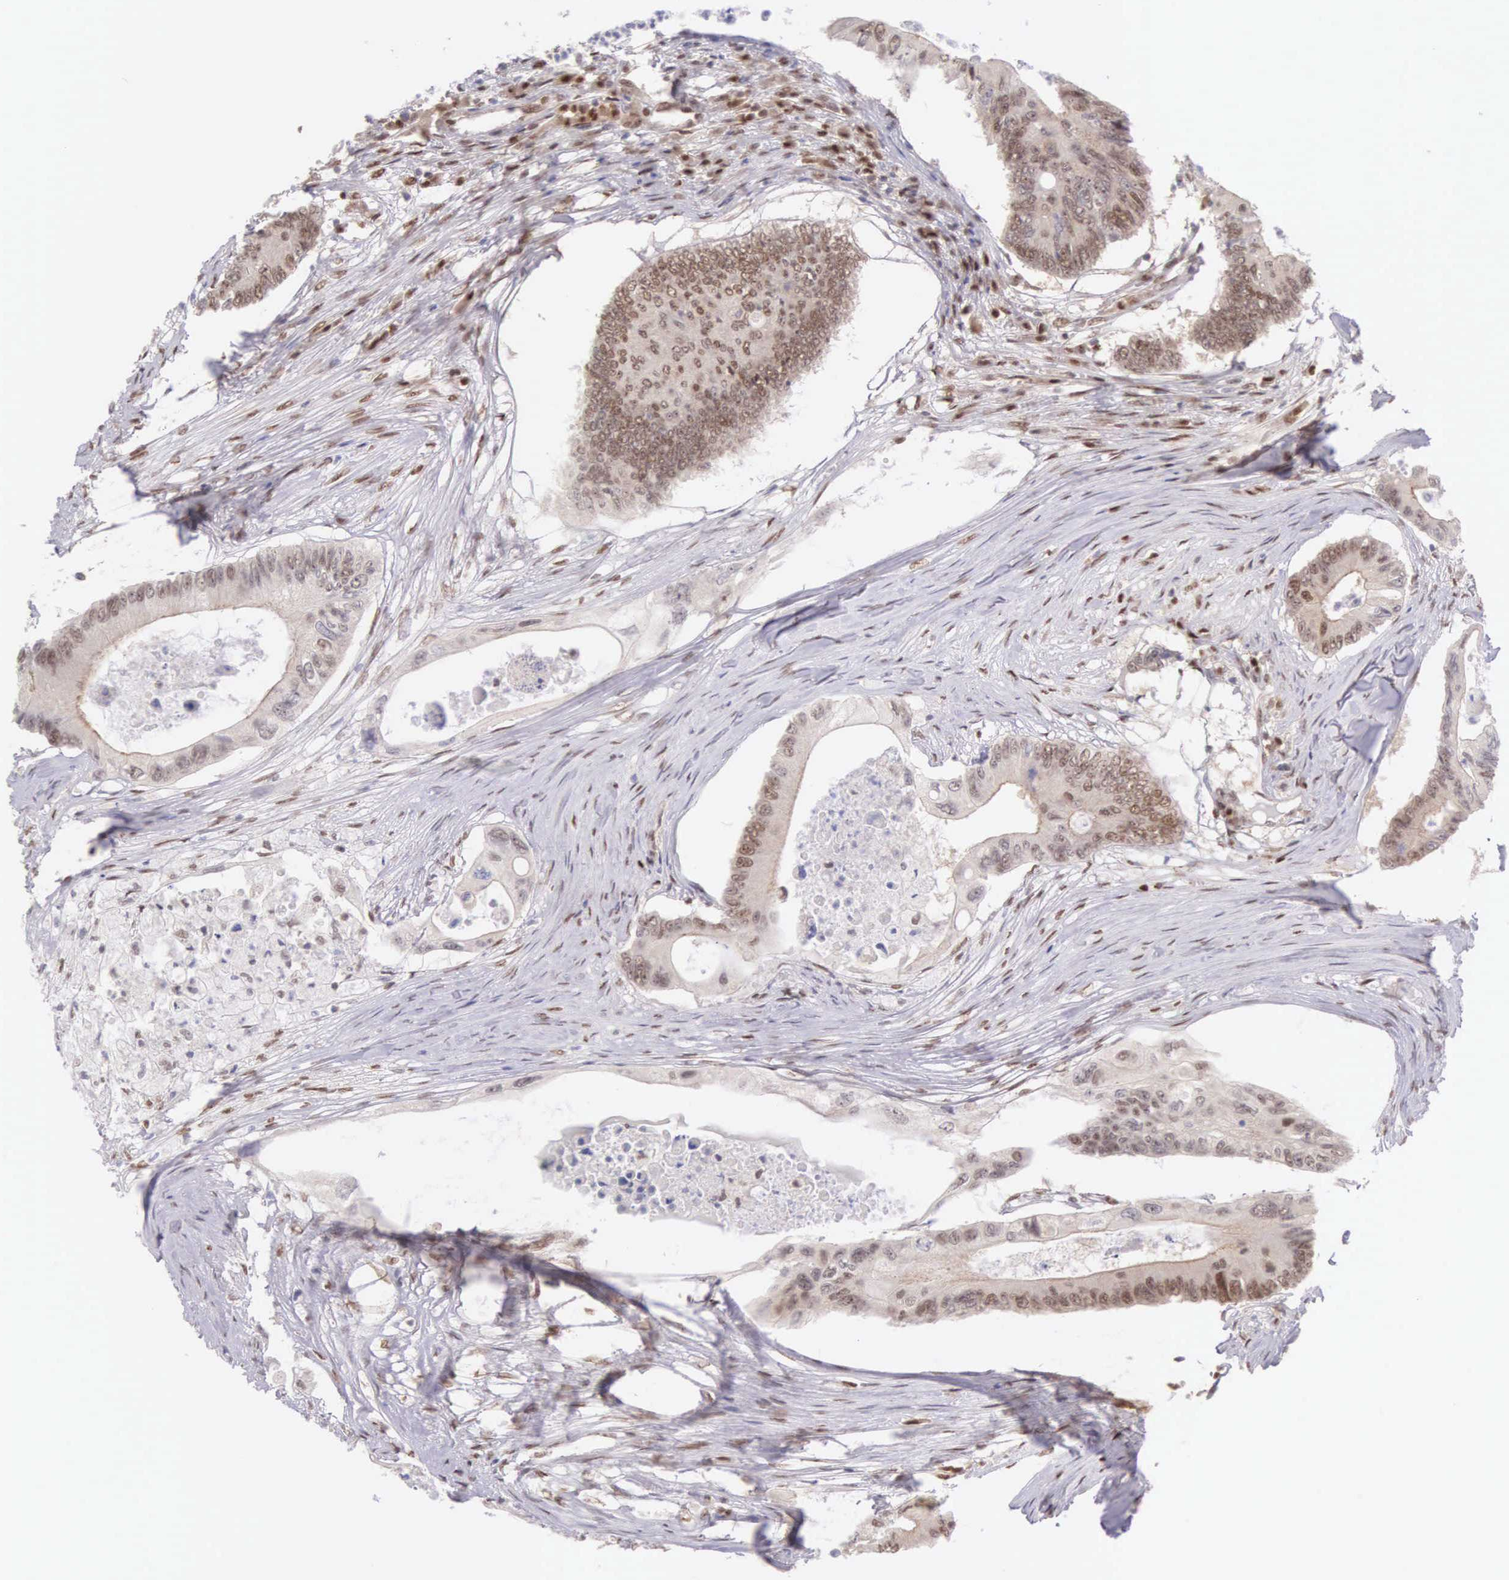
{"staining": {"intensity": "weak", "quantity": "25%-75%", "location": "nuclear"}, "tissue": "colorectal cancer", "cell_type": "Tumor cells", "image_type": "cancer", "snomed": [{"axis": "morphology", "description": "Adenocarcinoma, NOS"}, {"axis": "topography", "description": "Colon"}], "caption": "The immunohistochemical stain shows weak nuclear expression in tumor cells of colorectal adenocarcinoma tissue.", "gene": "CCDC117", "patient": {"sex": "male", "age": 65}}